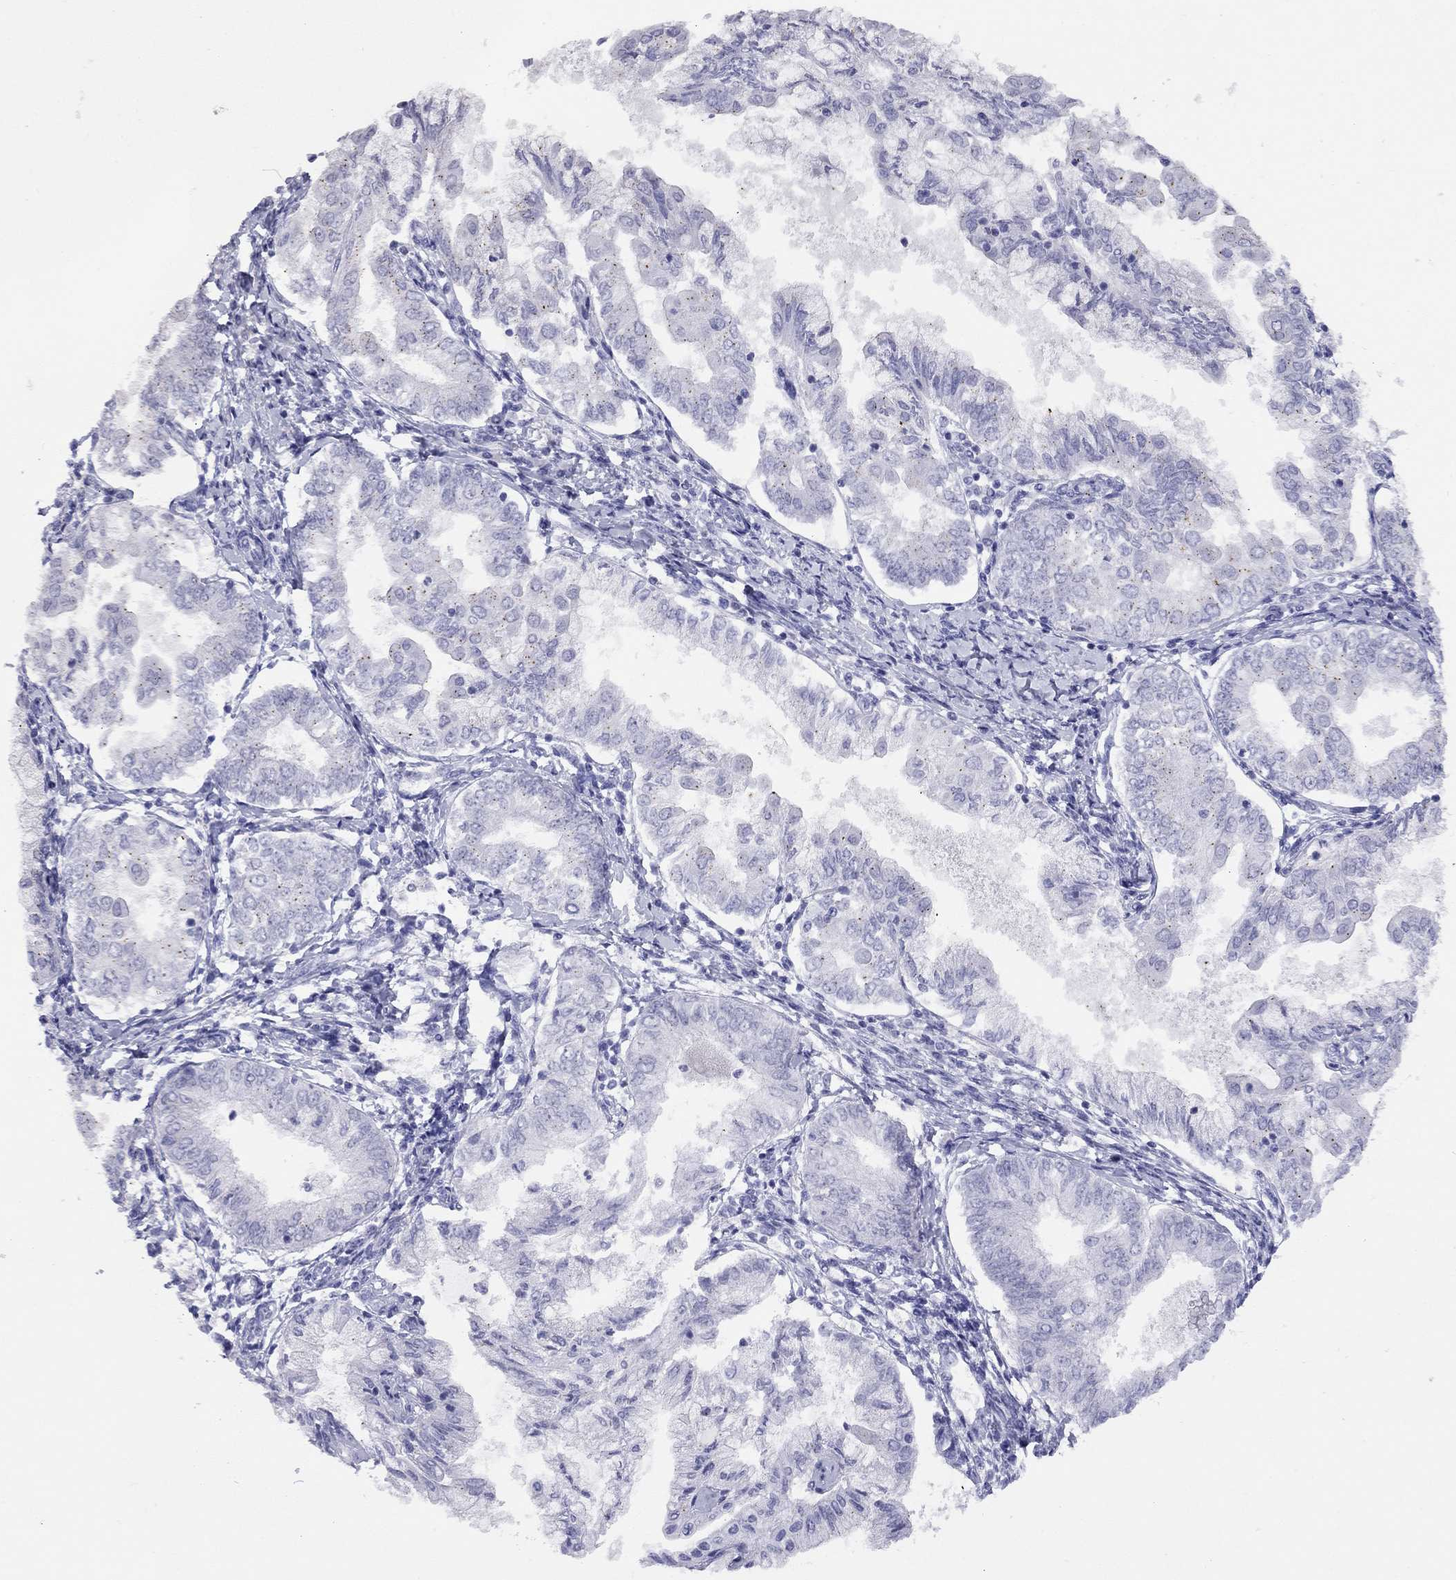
{"staining": {"intensity": "negative", "quantity": "none", "location": "none"}, "tissue": "endometrial cancer", "cell_type": "Tumor cells", "image_type": "cancer", "snomed": [{"axis": "morphology", "description": "Adenocarcinoma, NOS"}, {"axis": "topography", "description": "Endometrium"}], "caption": "Image shows no protein expression in tumor cells of endometrial adenocarcinoma tissue.", "gene": "LYAR", "patient": {"sex": "female", "age": 68}}